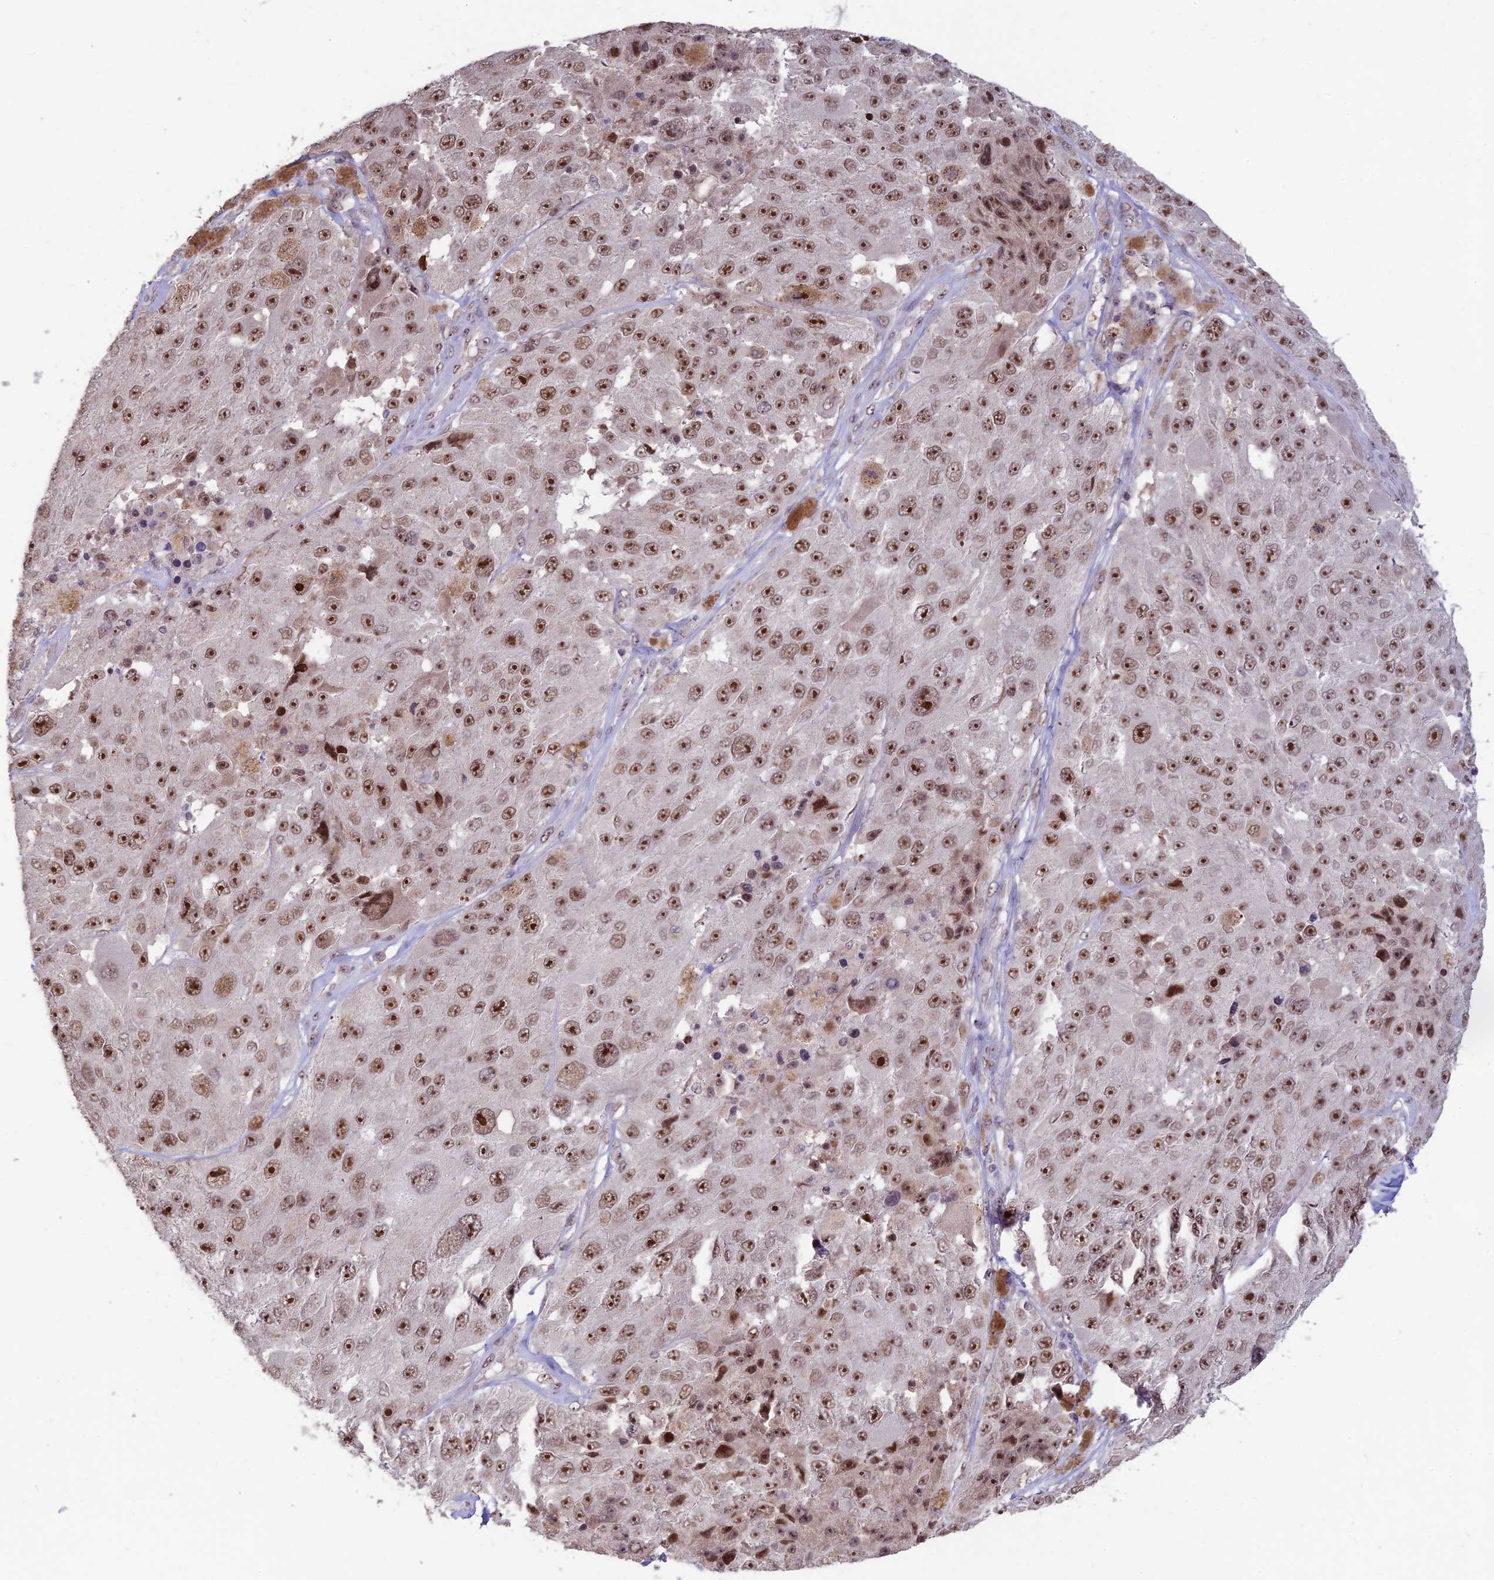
{"staining": {"intensity": "strong", "quantity": ">75%", "location": "nuclear"}, "tissue": "melanoma", "cell_type": "Tumor cells", "image_type": "cancer", "snomed": [{"axis": "morphology", "description": "Malignant melanoma, Metastatic site"}, {"axis": "topography", "description": "Lymph node"}], "caption": "Human malignant melanoma (metastatic site) stained with a brown dye reveals strong nuclear positive staining in about >75% of tumor cells.", "gene": "POLR1G", "patient": {"sex": "male", "age": 62}}